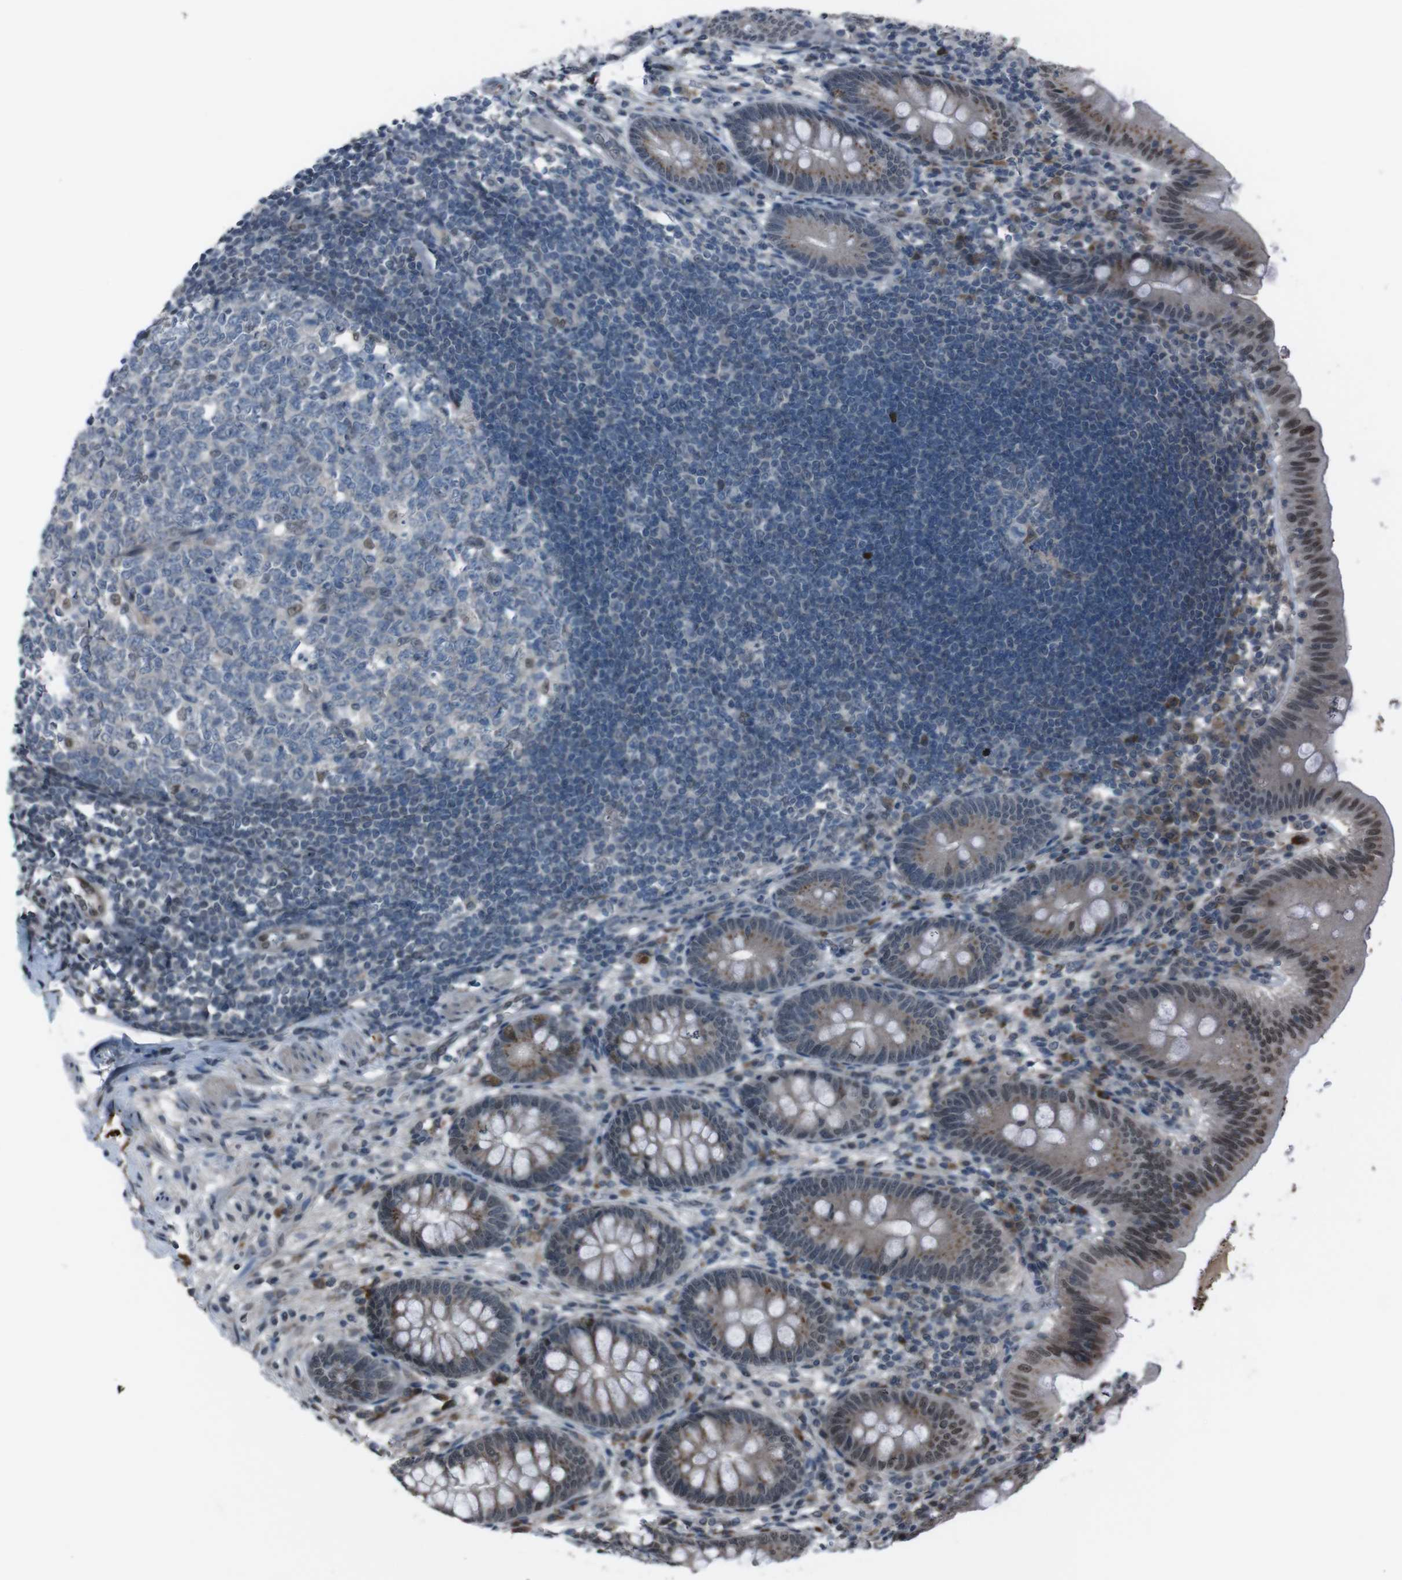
{"staining": {"intensity": "strong", "quantity": "<25%", "location": "cytoplasmic/membranous,nuclear"}, "tissue": "appendix", "cell_type": "Glandular cells", "image_type": "normal", "snomed": [{"axis": "morphology", "description": "Normal tissue, NOS"}, {"axis": "topography", "description": "Appendix"}], "caption": "IHC of normal human appendix reveals medium levels of strong cytoplasmic/membranous,nuclear expression in approximately <25% of glandular cells. (brown staining indicates protein expression, while blue staining denotes nuclei).", "gene": "SS18L1", "patient": {"sex": "male", "age": 56}}